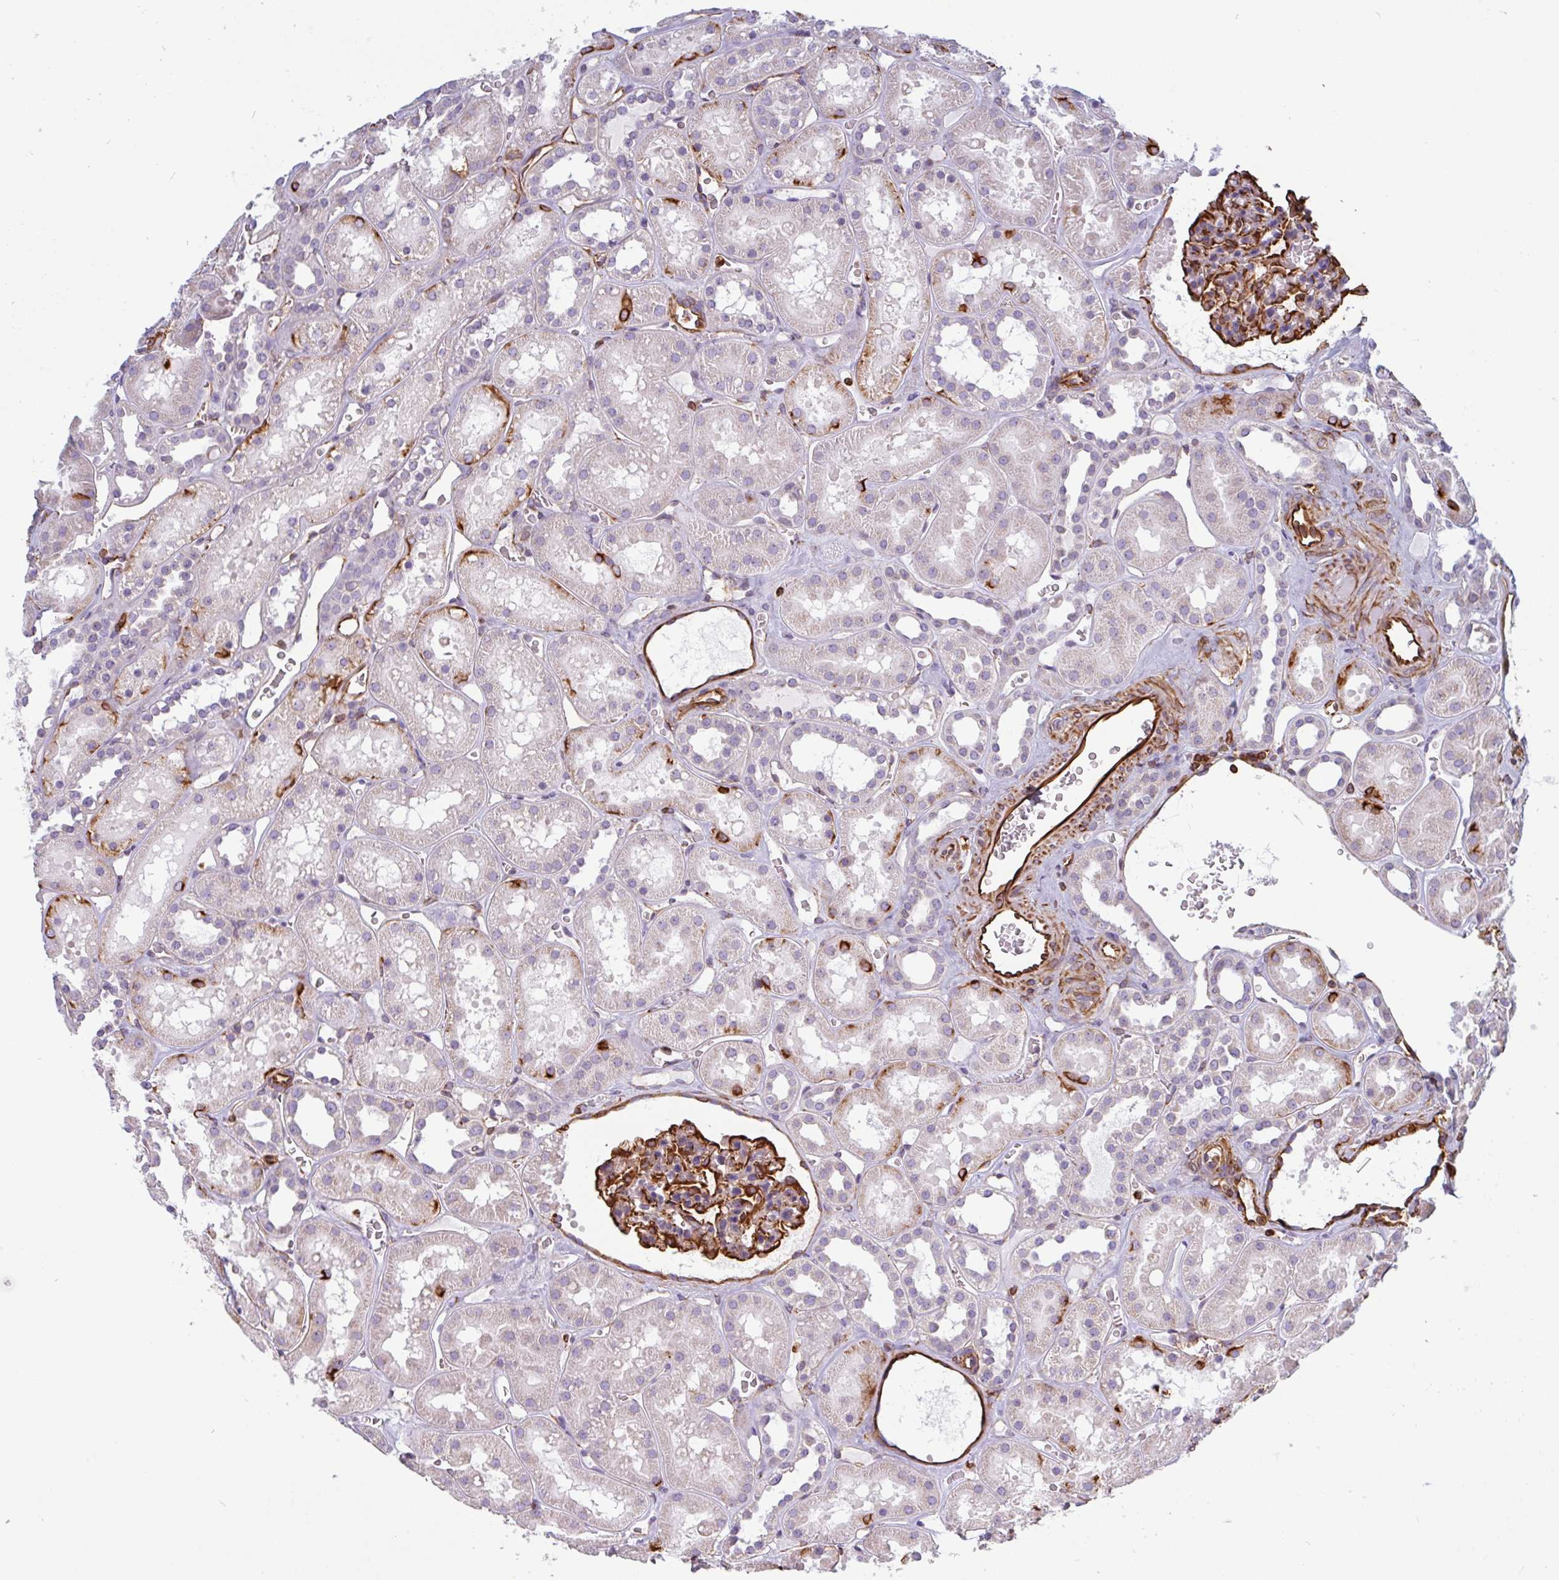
{"staining": {"intensity": "strong", "quantity": "25%-75%", "location": "cytoplasmic/membranous"}, "tissue": "kidney", "cell_type": "Cells in glomeruli", "image_type": "normal", "snomed": [{"axis": "morphology", "description": "Normal tissue, NOS"}, {"axis": "topography", "description": "Kidney"}], "caption": "Immunohistochemistry (IHC) (DAB (3,3'-diaminobenzidine)) staining of benign human kidney reveals strong cytoplasmic/membranous protein staining in approximately 25%-75% of cells in glomeruli.", "gene": "PPFIA1", "patient": {"sex": "female", "age": 41}}